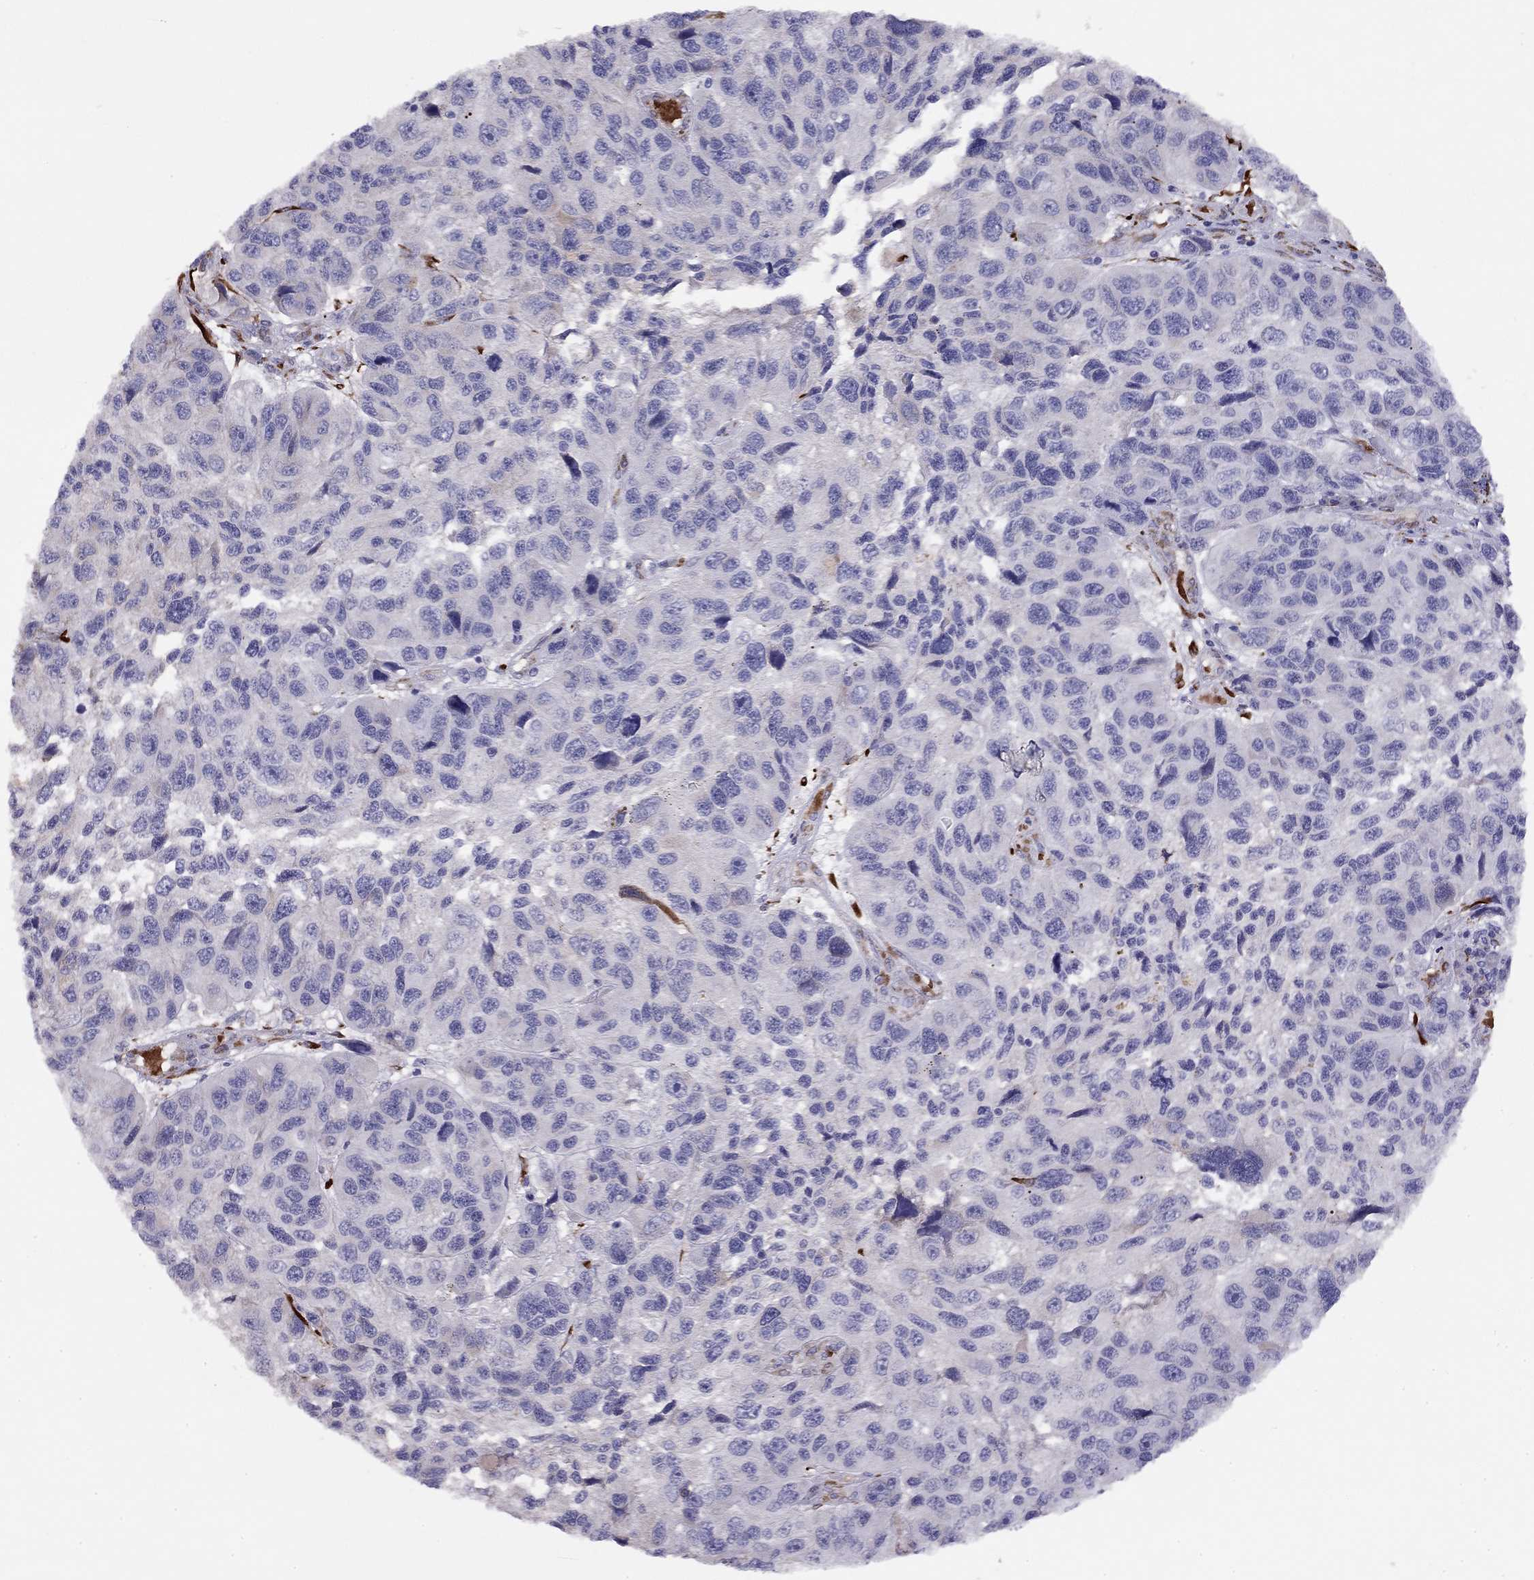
{"staining": {"intensity": "negative", "quantity": "none", "location": "none"}, "tissue": "melanoma", "cell_type": "Tumor cells", "image_type": "cancer", "snomed": [{"axis": "morphology", "description": "Malignant melanoma, NOS"}, {"axis": "topography", "description": "Skin"}], "caption": "Protein analysis of malignant melanoma exhibits no significant positivity in tumor cells.", "gene": "RHD", "patient": {"sex": "male", "age": 53}}